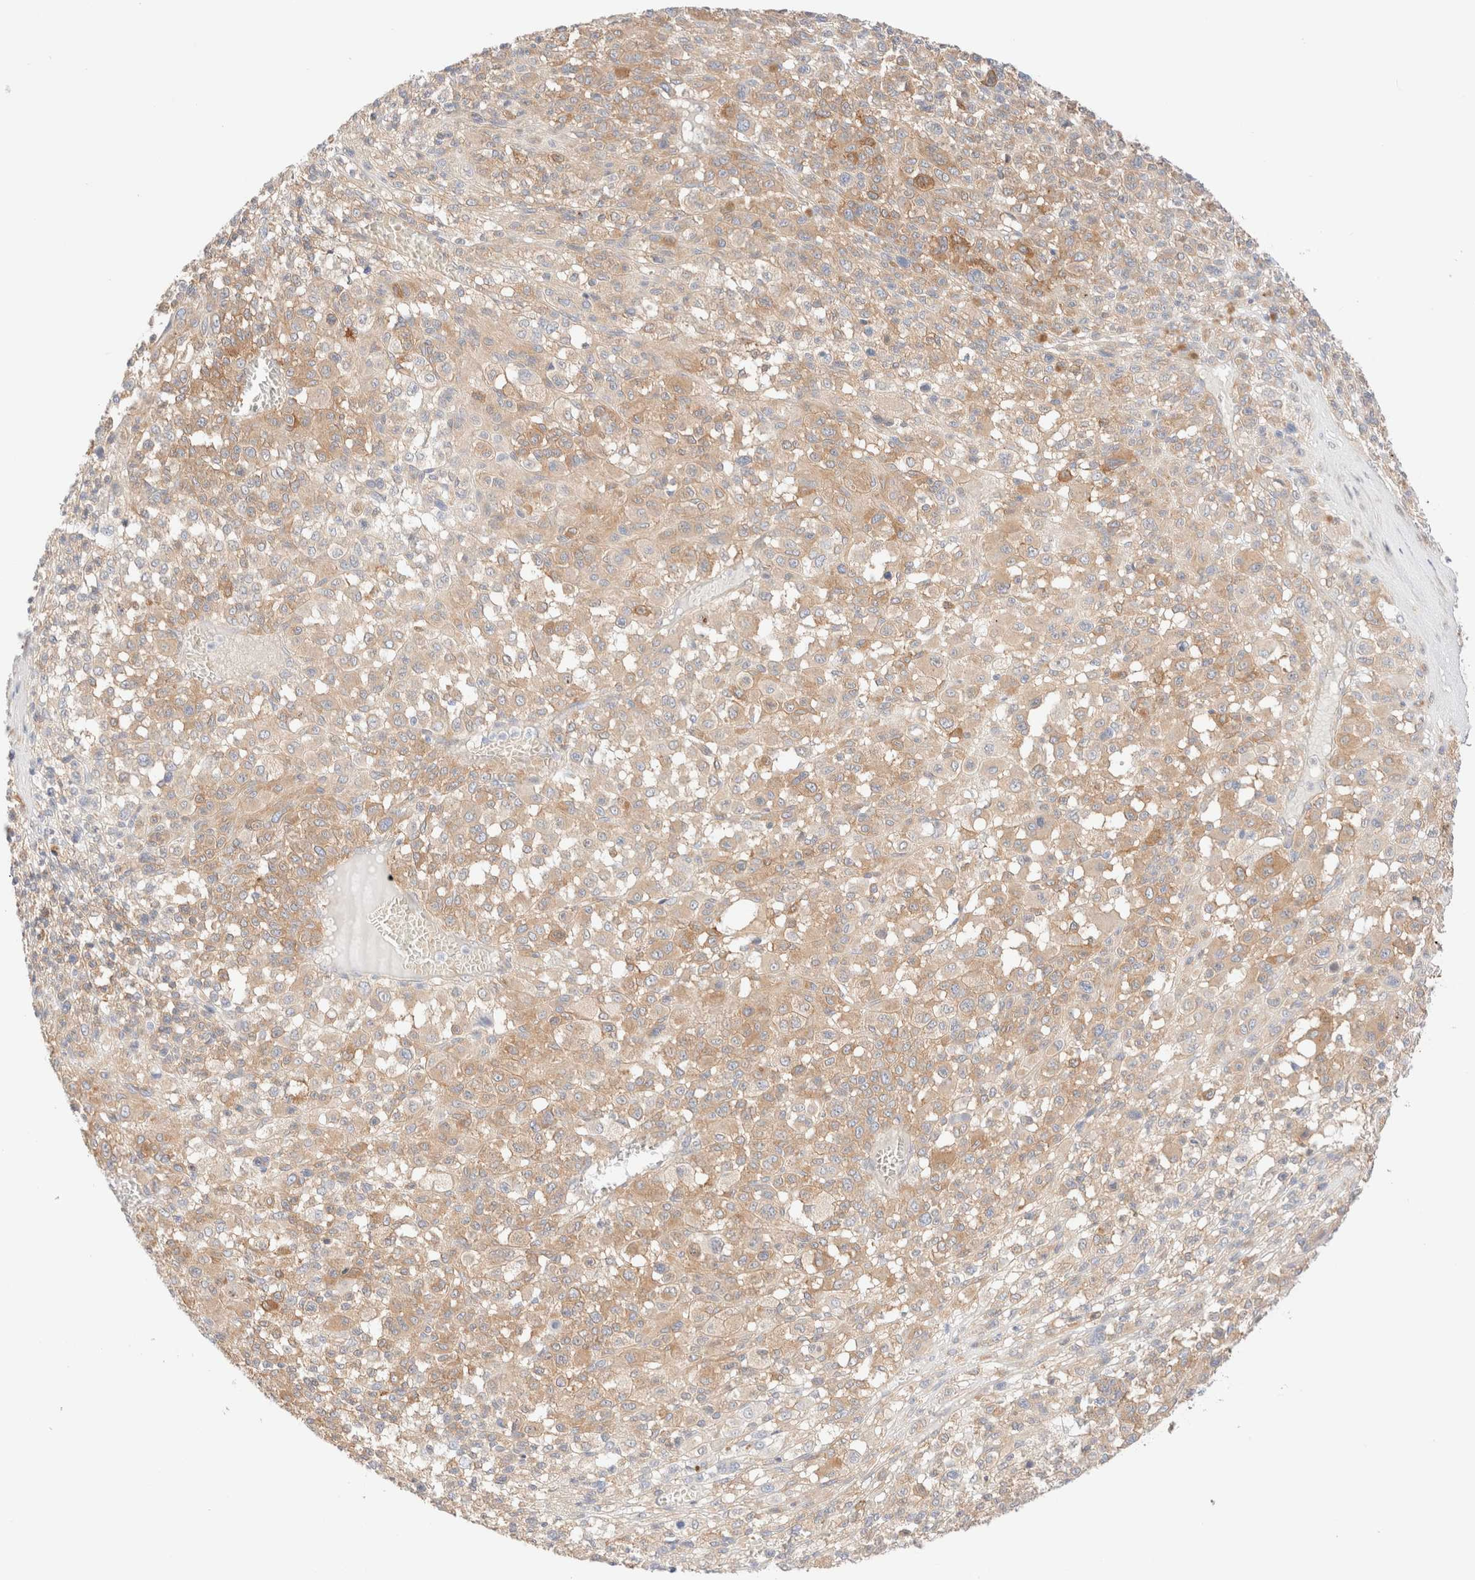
{"staining": {"intensity": "weak", "quantity": ">75%", "location": "cytoplasmic/membranous"}, "tissue": "melanoma", "cell_type": "Tumor cells", "image_type": "cancer", "snomed": [{"axis": "morphology", "description": "Malignant melanoma, Metastatic site"}, {"axis": "topography", "description": "Skin"}], "caption": "Approximately >75% of tumor cells in melanoma reveal weak cytoplasmic/membranous protein expression as visualized by brown immunohistochemical staining.", "gene": "NIBAN2", "patient": {"sex": "female", "age": 74}}